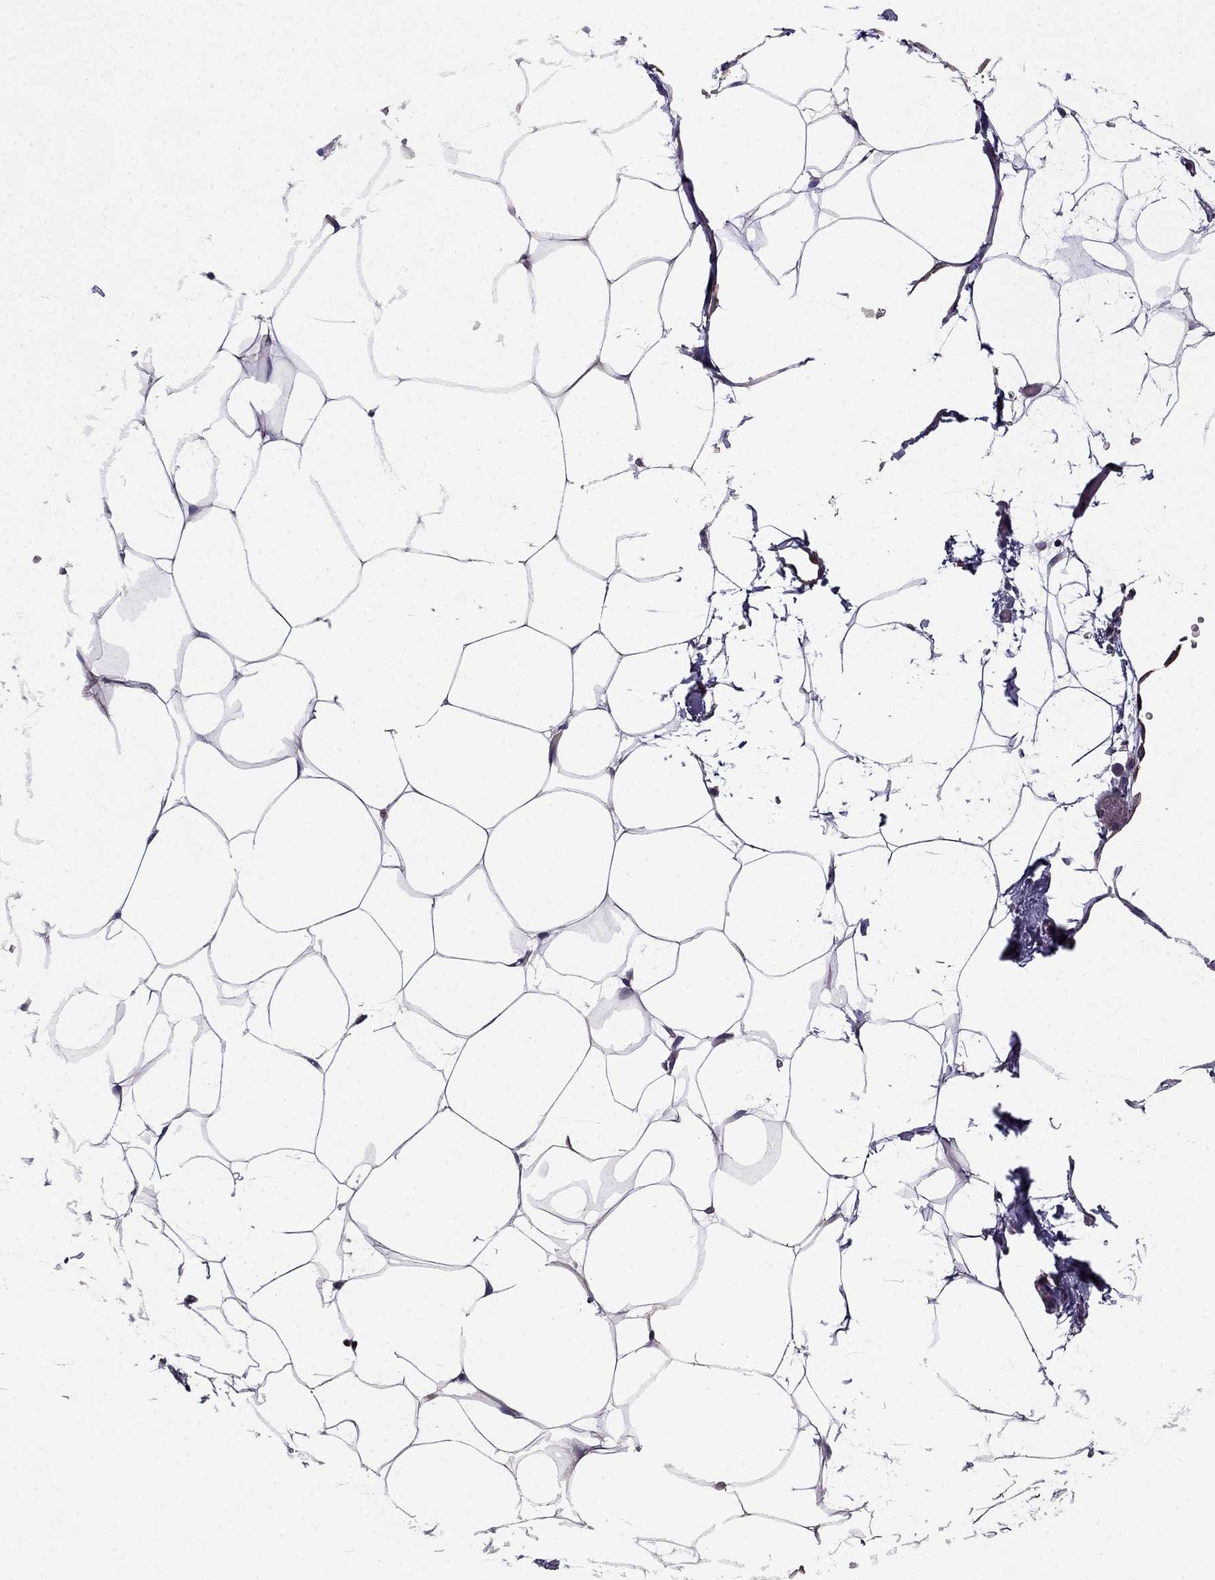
{"staining": {"intensity": "negative", "quantity": "none", "location": "none"}, "tissue": "adipose tissue", "cell_type": "Adipocytes", "image_type": "normal", "snomed": [{"axis": "morphology", "description": "Normal tissue, NOS"}, {"axis": "topography", "description": "Adipose tissue"}], "caption": "Immunohistochemical staining of unremarkable human adipose tissue demonstrates no significant expression in adipocytes.", "gene": "CDC42BPA", "patient": {"sex": "male", "age": 57}}